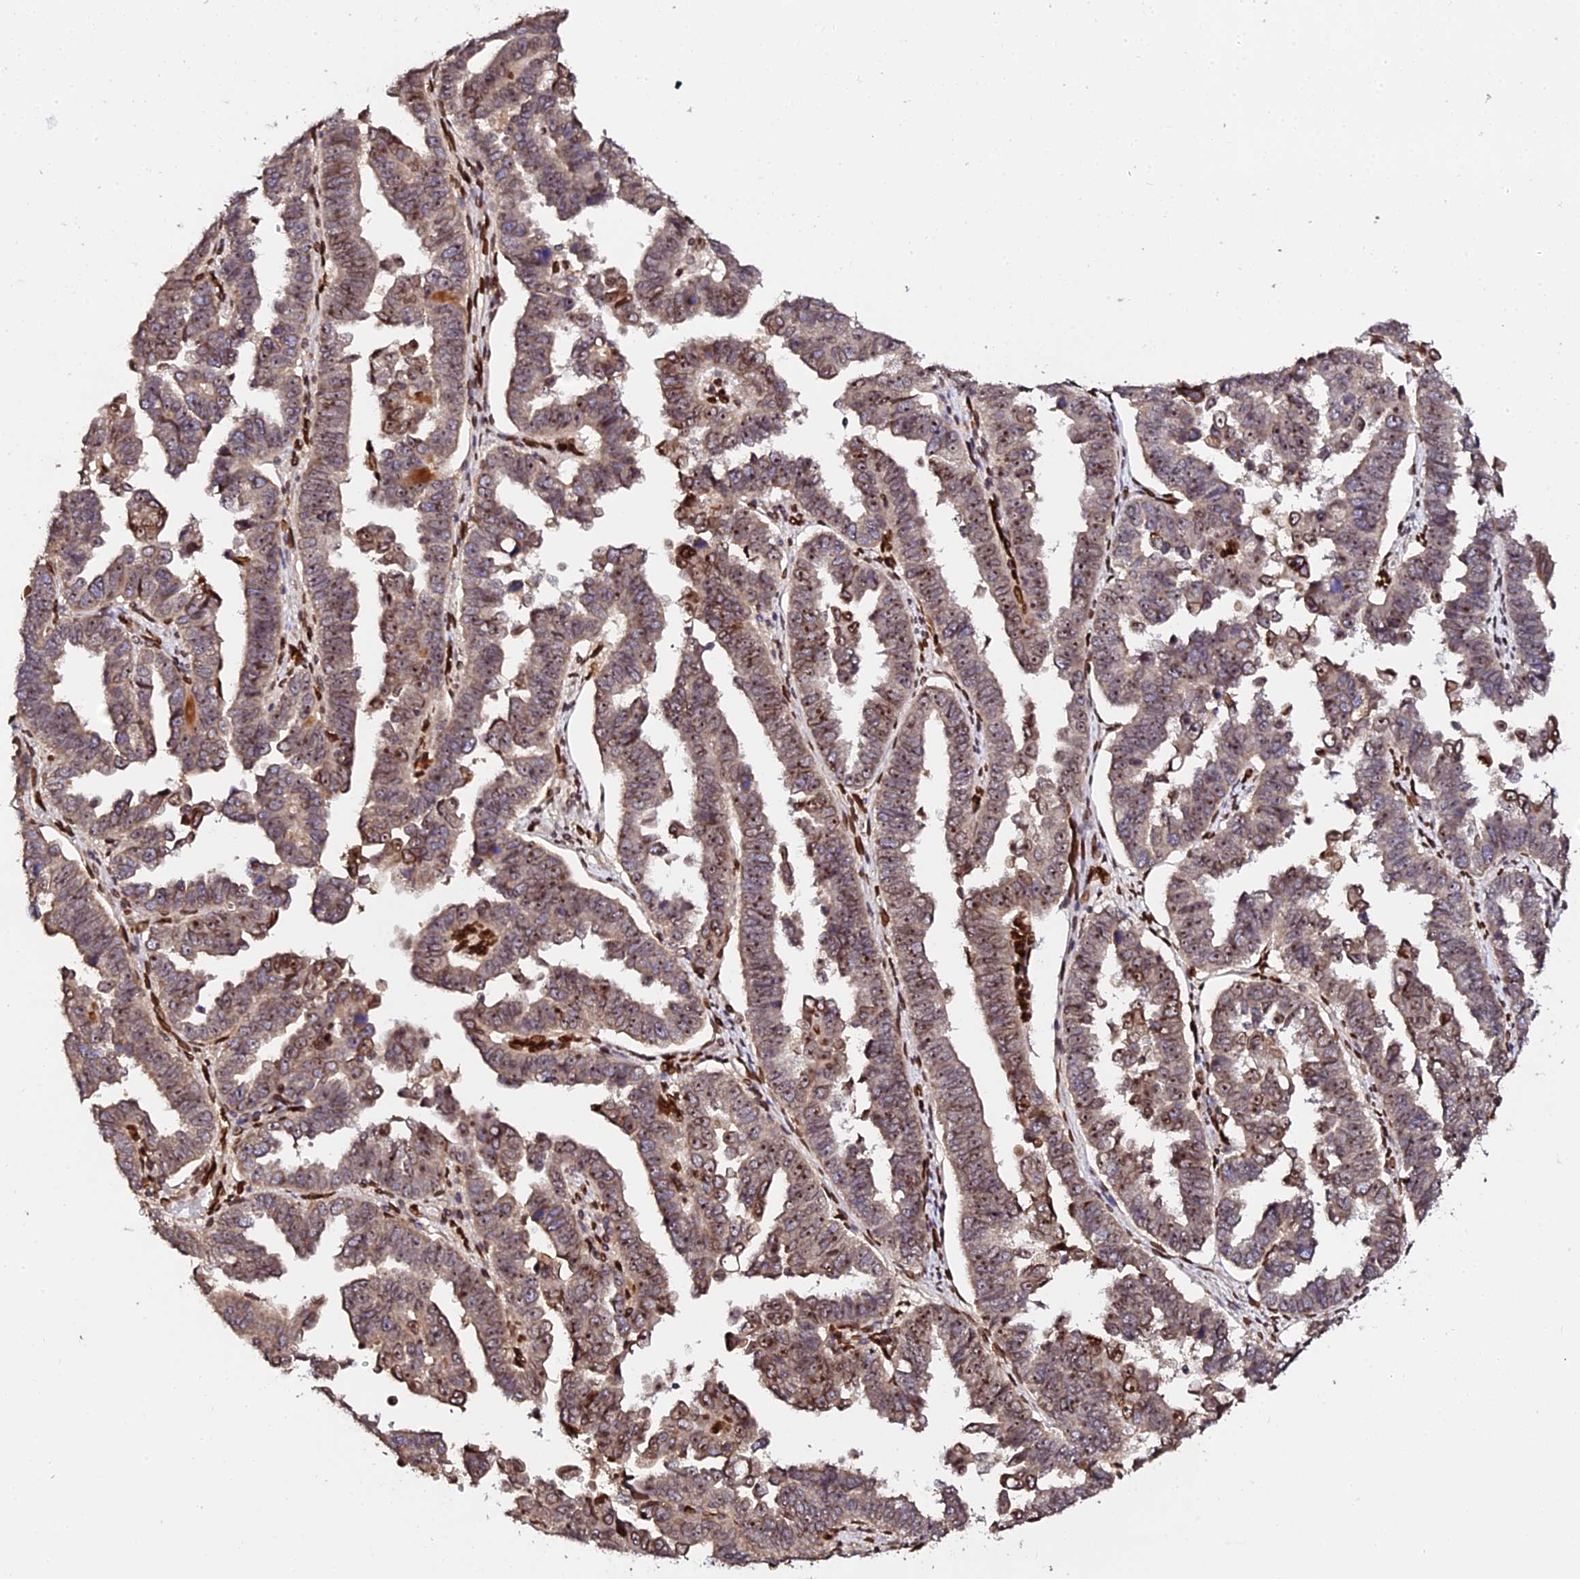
{"staining": {"intensity": "moderate", "quantity": ">75%", "location": "nuclear"}, "tissue": "endometrial cancer", "cell_type": "Tumor cells", "image_type": "cancer", "snomed": [{"axis": "morphology", "description": "Adenocarcinoma, NOS"}, {"axis": "topography", "description": "Endometrium"}], "caption": "The photomicrograph shows staining of adenocarcinoma (endometrial), revealing moderate nuclear protein positivity (brown color) within tumor cells. (DAB (3,3'-diaminobenzidine) IHC, brown staining for protein, blue staining for nuclei).", "gene": "ANAPC5", "patient": {"sex": "female", "age": 75}}